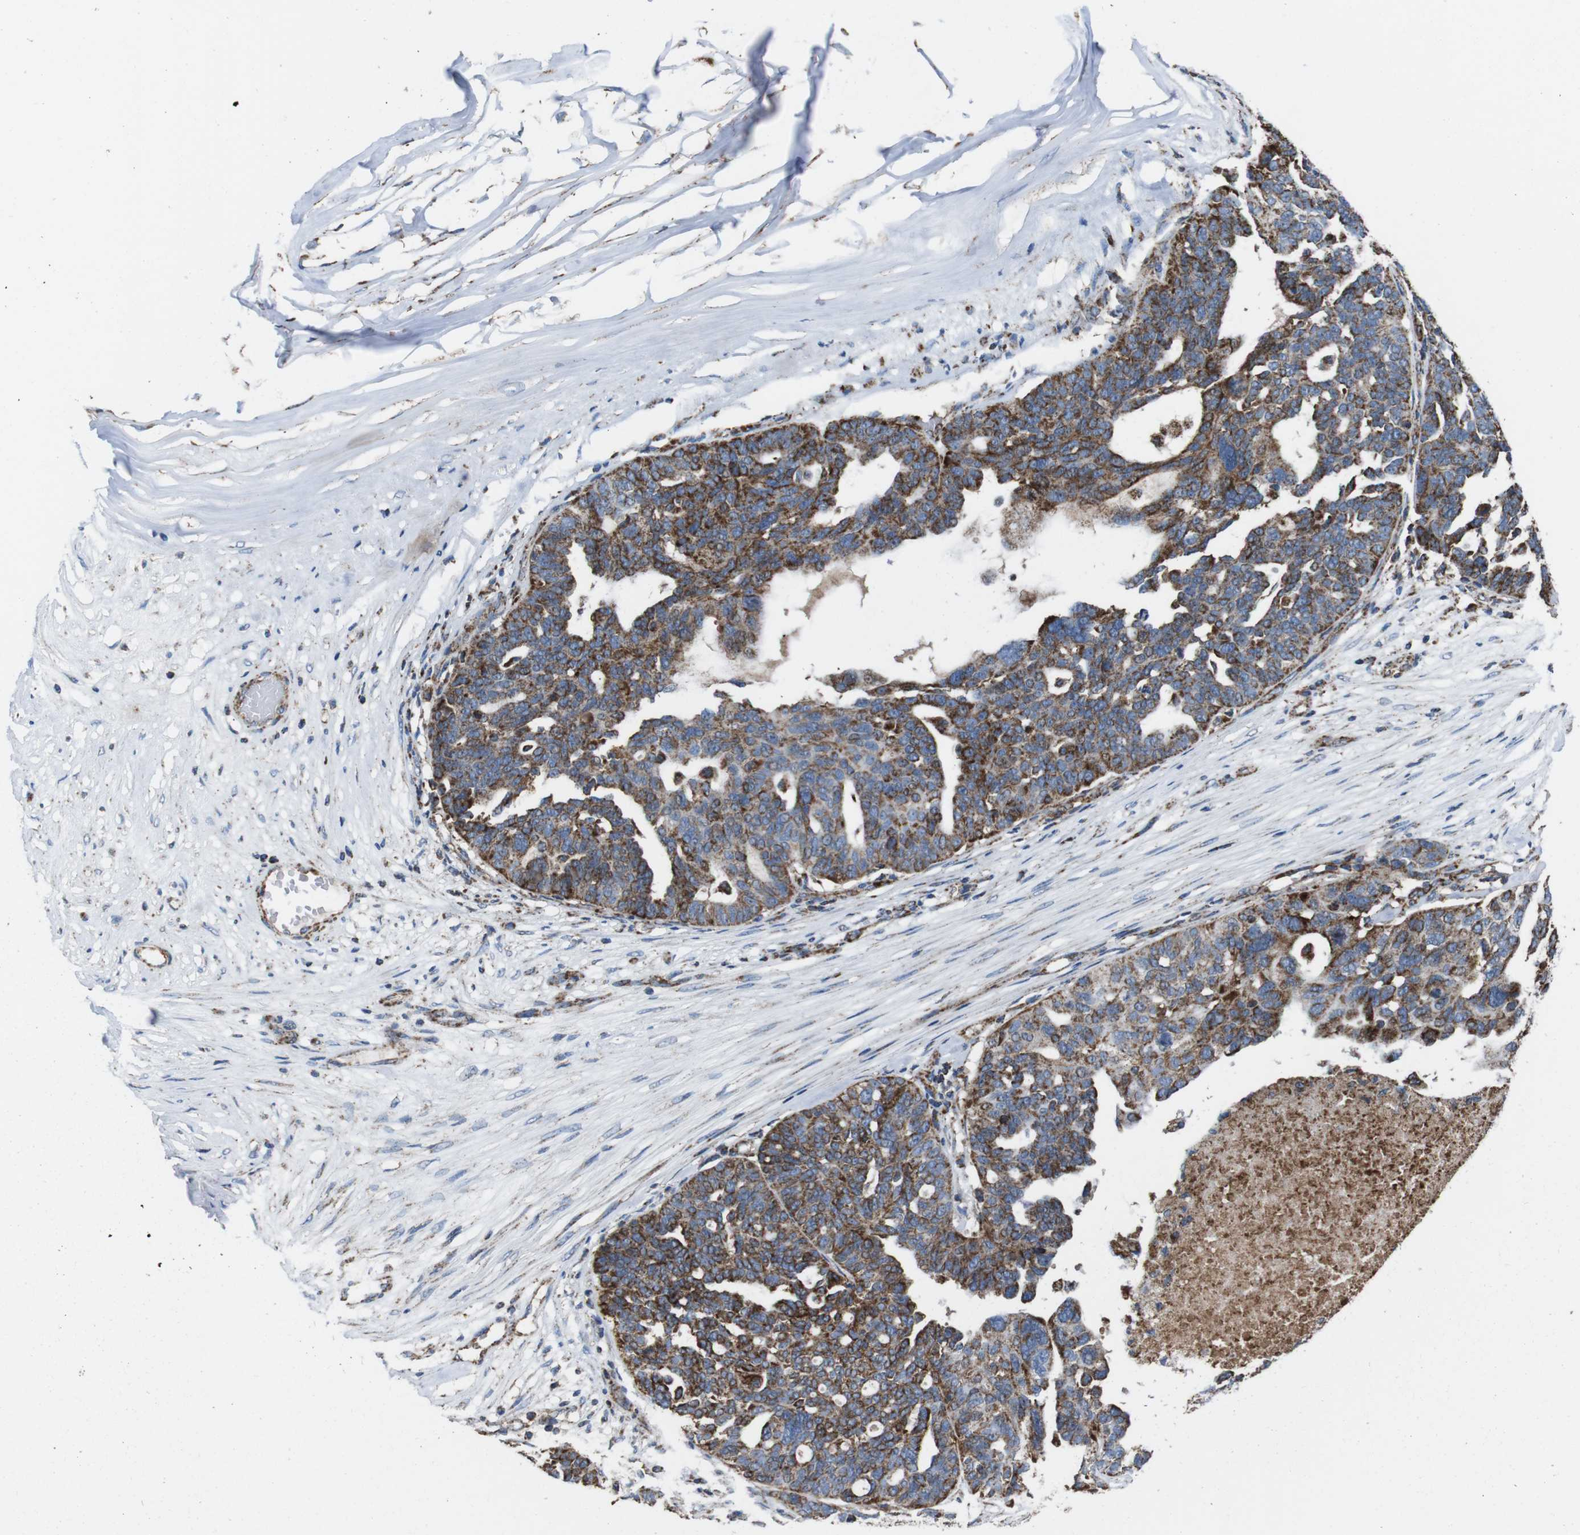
{"staining": {"intensity": "strong", "quantity": "<25%", "location": "cytoplasmic/membranous"}, "tissue": "ovarian cancer", "cell_type": "Tumor cells", "image_type": "cancer", "snomed": [{"axis": "morphology", "description": "Cystadenocarcinoma, serous, NOS"}, {"axis": "topography", "description": "Ovary"}], "caption": "Immunohistochemical staining of ovarian cancer demonstrates medium levels of strong cytoplasmic/membranous protein staining in approximately <25% of tumor cells.", "gene": "HK1", "patient": {"sex": "female", "age": 59}}